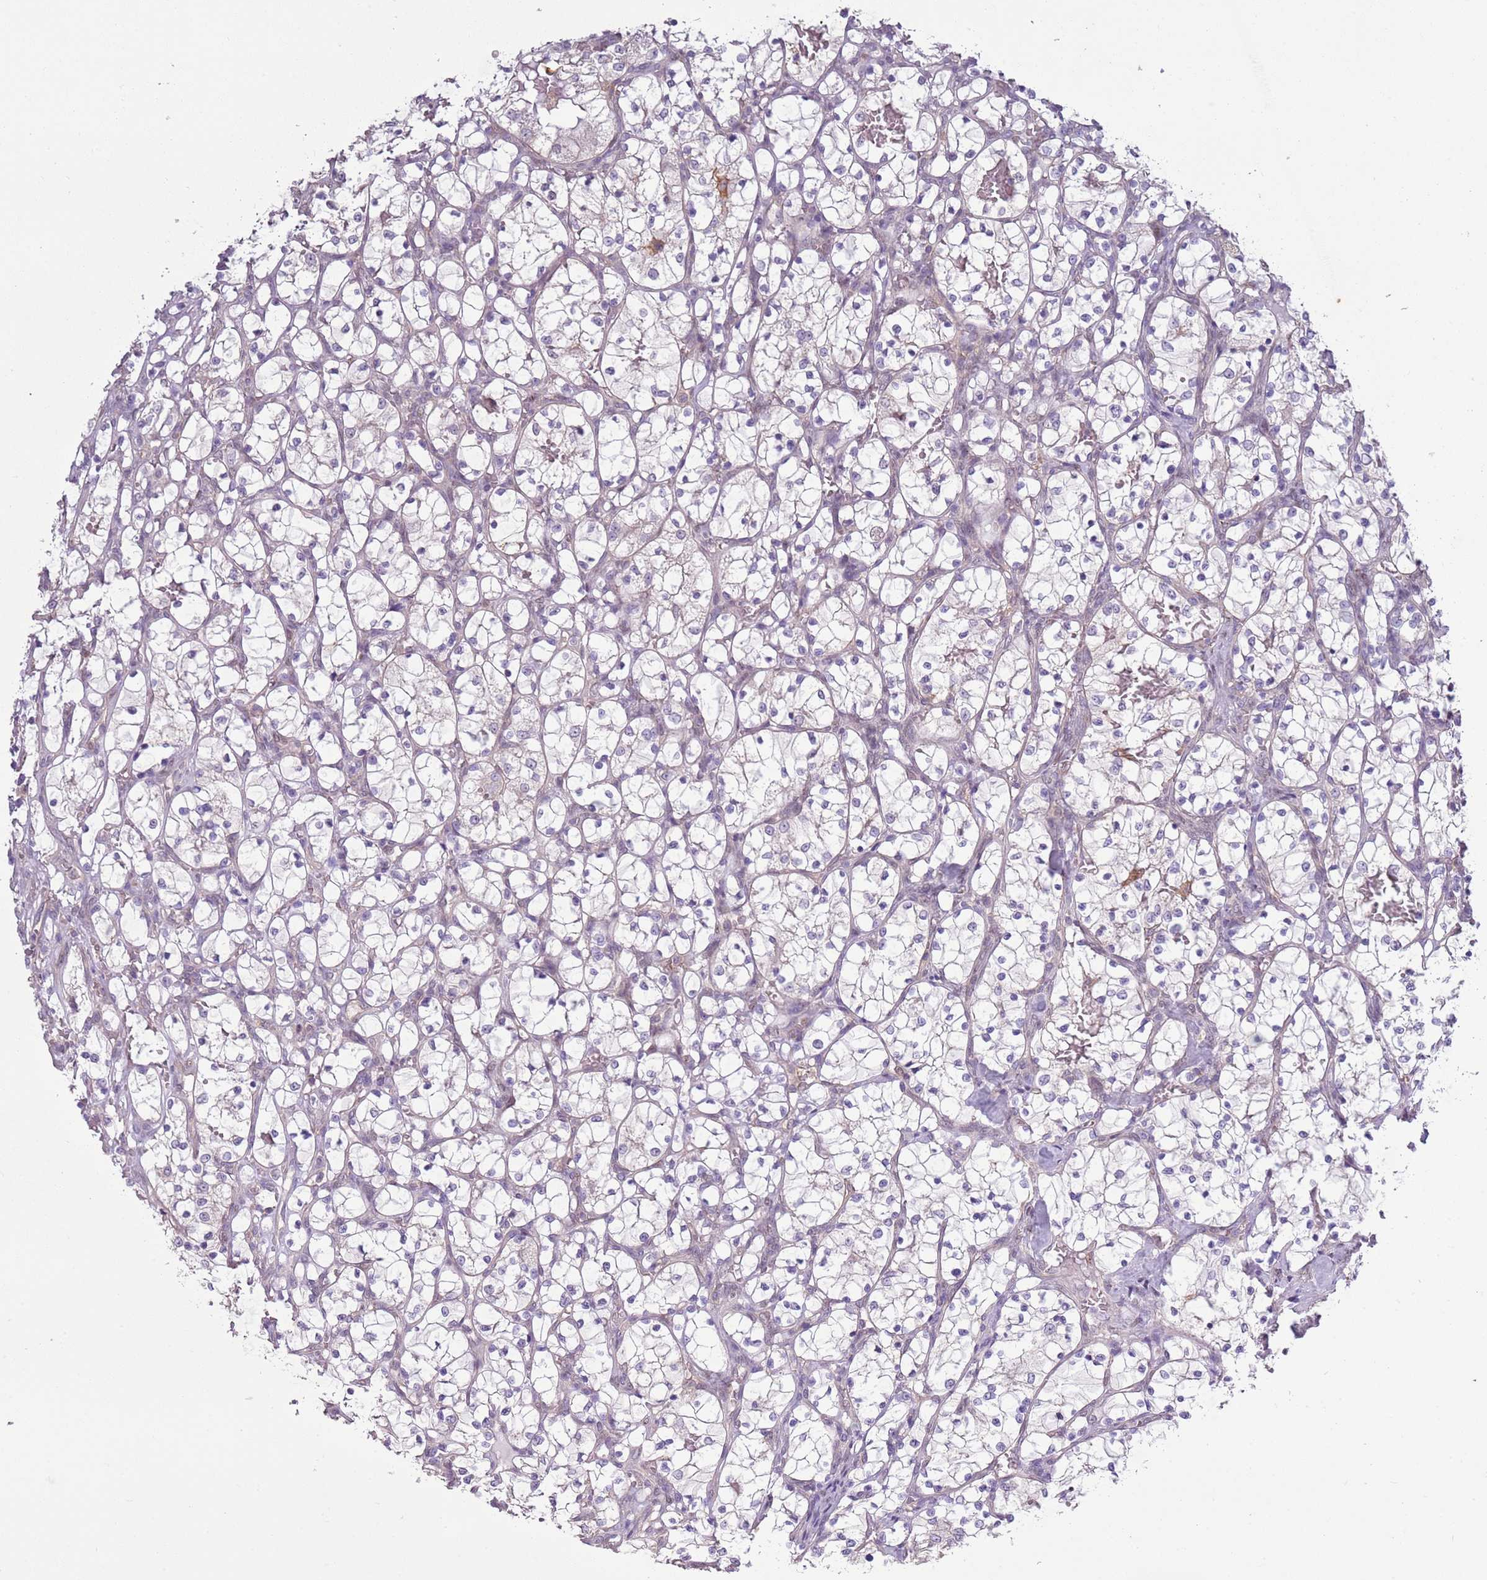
{"staining": {"intensity": "negative", "quantity": "none", "location": "none"}, "tissue": "renal cancer", "cell_type": "Tumor cells", "image_type": "cancer", "snomed": [{"axis": "morphology", "description": "Adenocarcinoma, NOS"}, {"axis": "topography", "description": "Kidney"}], "caption": "Tumor cells are negative for brown protein staining in renal adenocarcinoma. (DAB (3,3'-diaminobenzidine) immunohistochemistry visualized using brightfield microscopy, high magnification).", "gene": "CAPN9", "patient": {"sex": "female", "age": 69}}